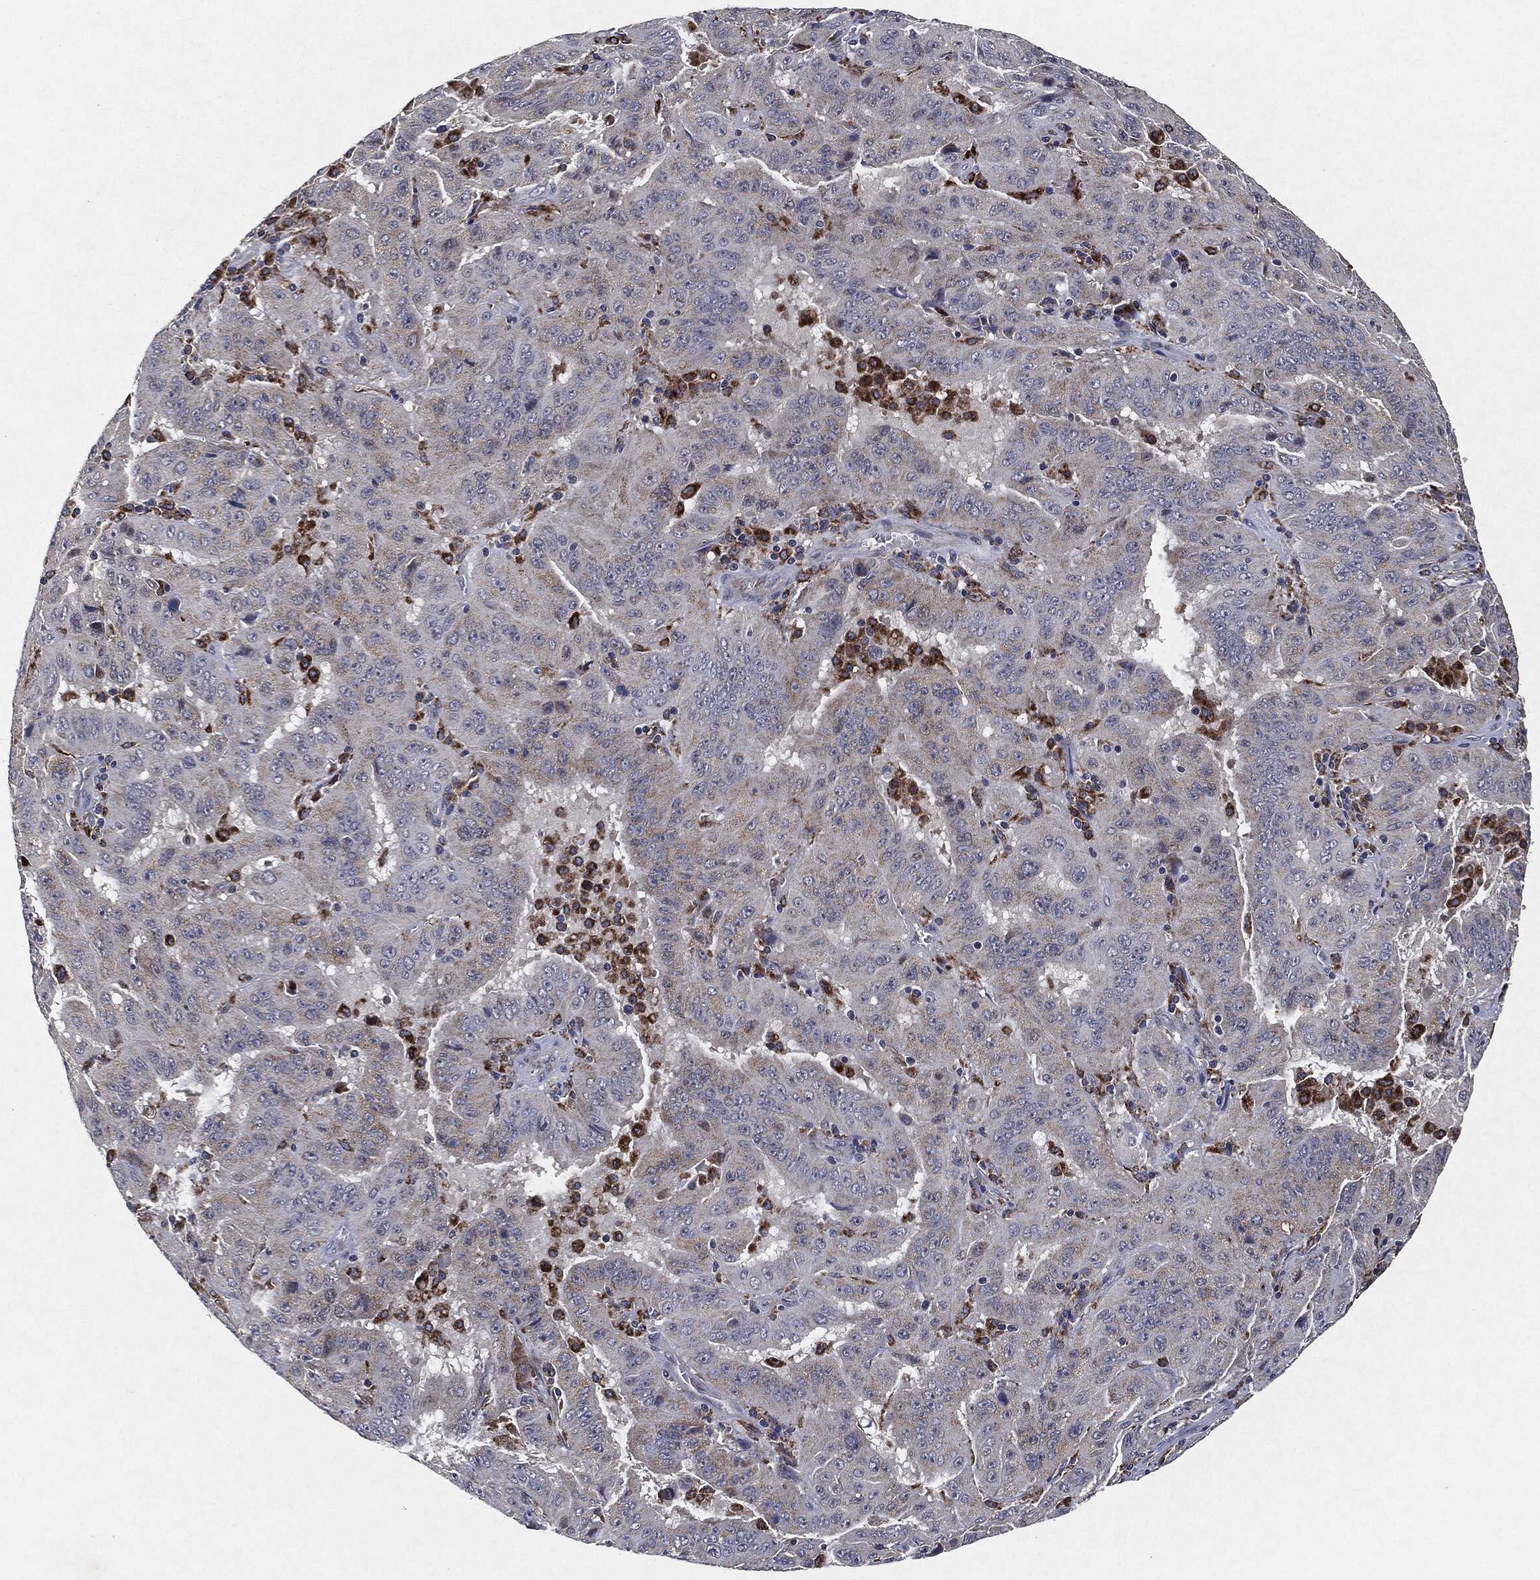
{"staining": {"intensity": "weak", "quantity": "<25%", "location": "cytoplasmic/membranous"}, "tissue": "pancreatic cancer", "cell_type": "Tumor cells", "image_type": "cancer", "snomed": [{"axis": "morphology", "description": "Adenocarcinoma, NOS"}, {"axis": "topography", "description": "Pancreas"}], "caption": "Pancreatic cancer was stained to show a protein in brown. There is no significant positivity in tumor cells.", "gene": "SLC31A2", "patient": {"sex": "male", "age": 63}}